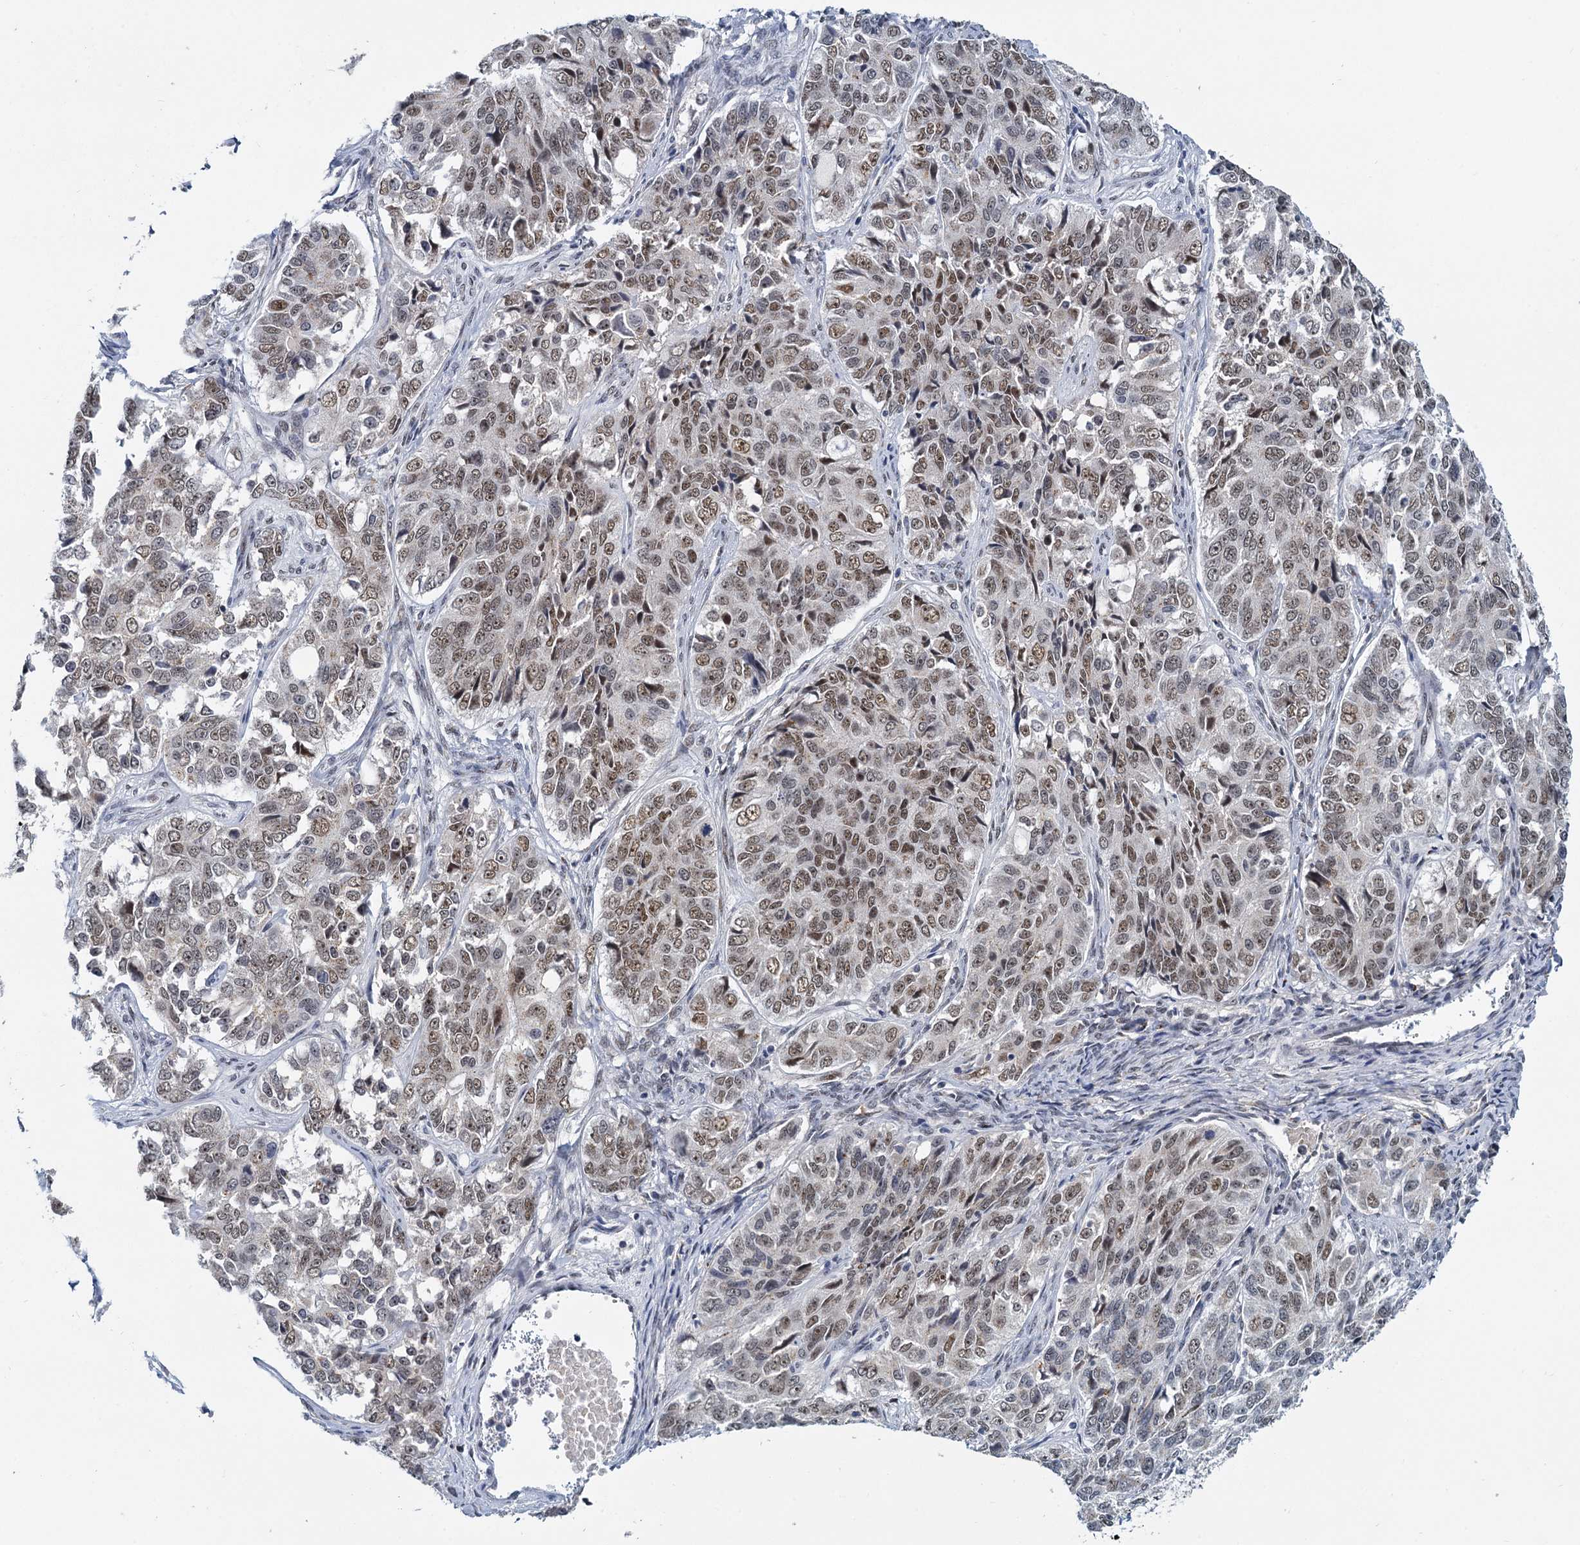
{"staining": {"intensity": "moderate", "quantity": ">75%", "location": "nuclear"}, "tissue": "ovarian cancer", "cell_type": "Tumor cells", "image_type": "cancer", "snomed": [{"axis": "morphology", "description": "Carcinoma, endometroid"}, {"axis": "topography", "description": "Ovary"}], "caption": "Moderate nuclear staining for a protein is present in approximately >75% of tumor cells of endometroid carcinoma (ovarian) using immunohistochemistry.", "gene": "RPRD1A", "patient": {"sex": "female", "age": 51}}